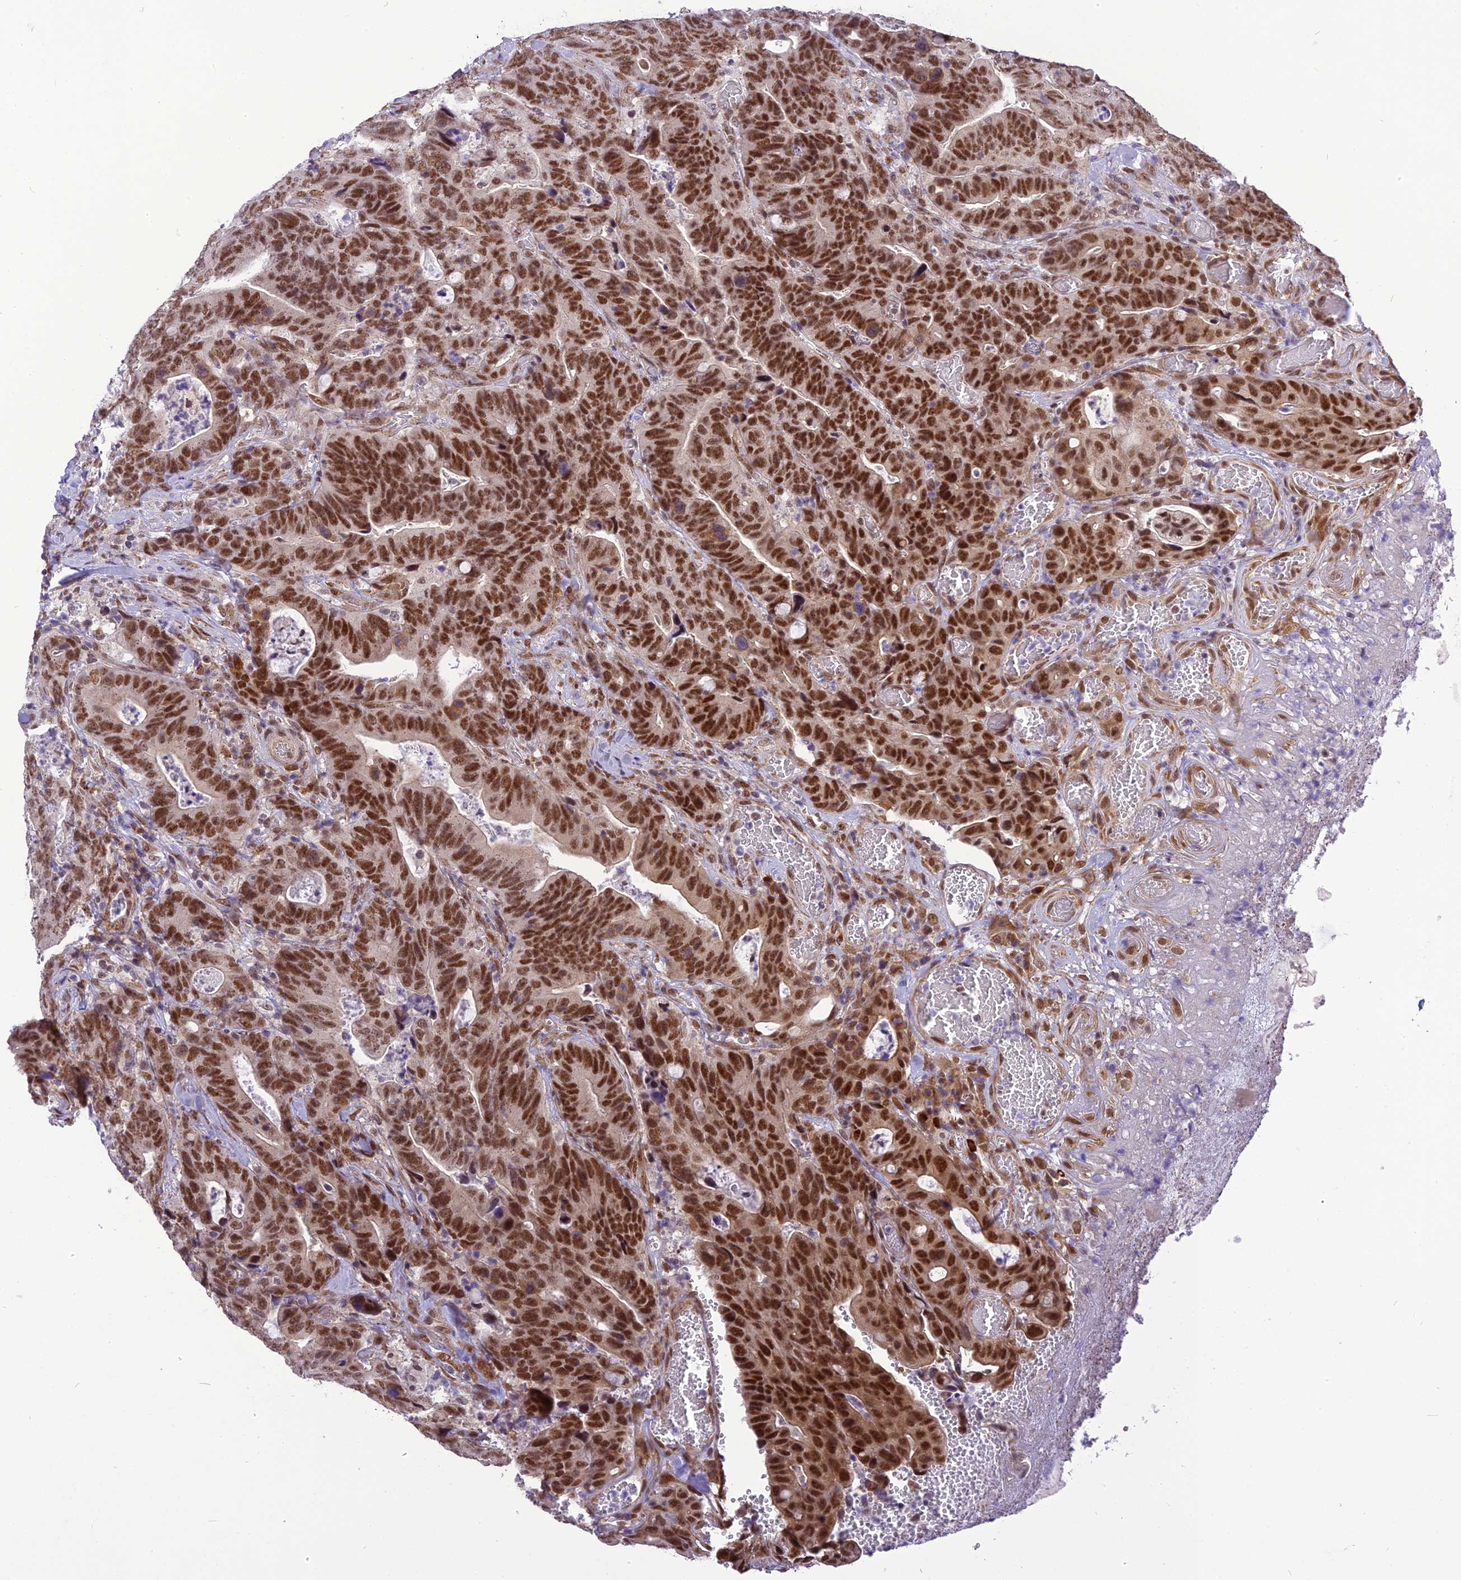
{"staining": {"intensity": "strong", "quantity": ">75%", "location": "nuclear"}, "tissue": "colorectal cancer", "cell_type": "Tumor cells", "image_type": "cancer", "snomed": [{"axis": "morphology", "description": "Adenocarcinoma, NOS"}, {"axis": "topography", "description": "Colon"}], "caption": "Human colorectal cancer stained with a protein marker shows strong staining in tumor cells.", "gene": "IRF2BP1", "patient": {"sex": "female", "age": 82}}